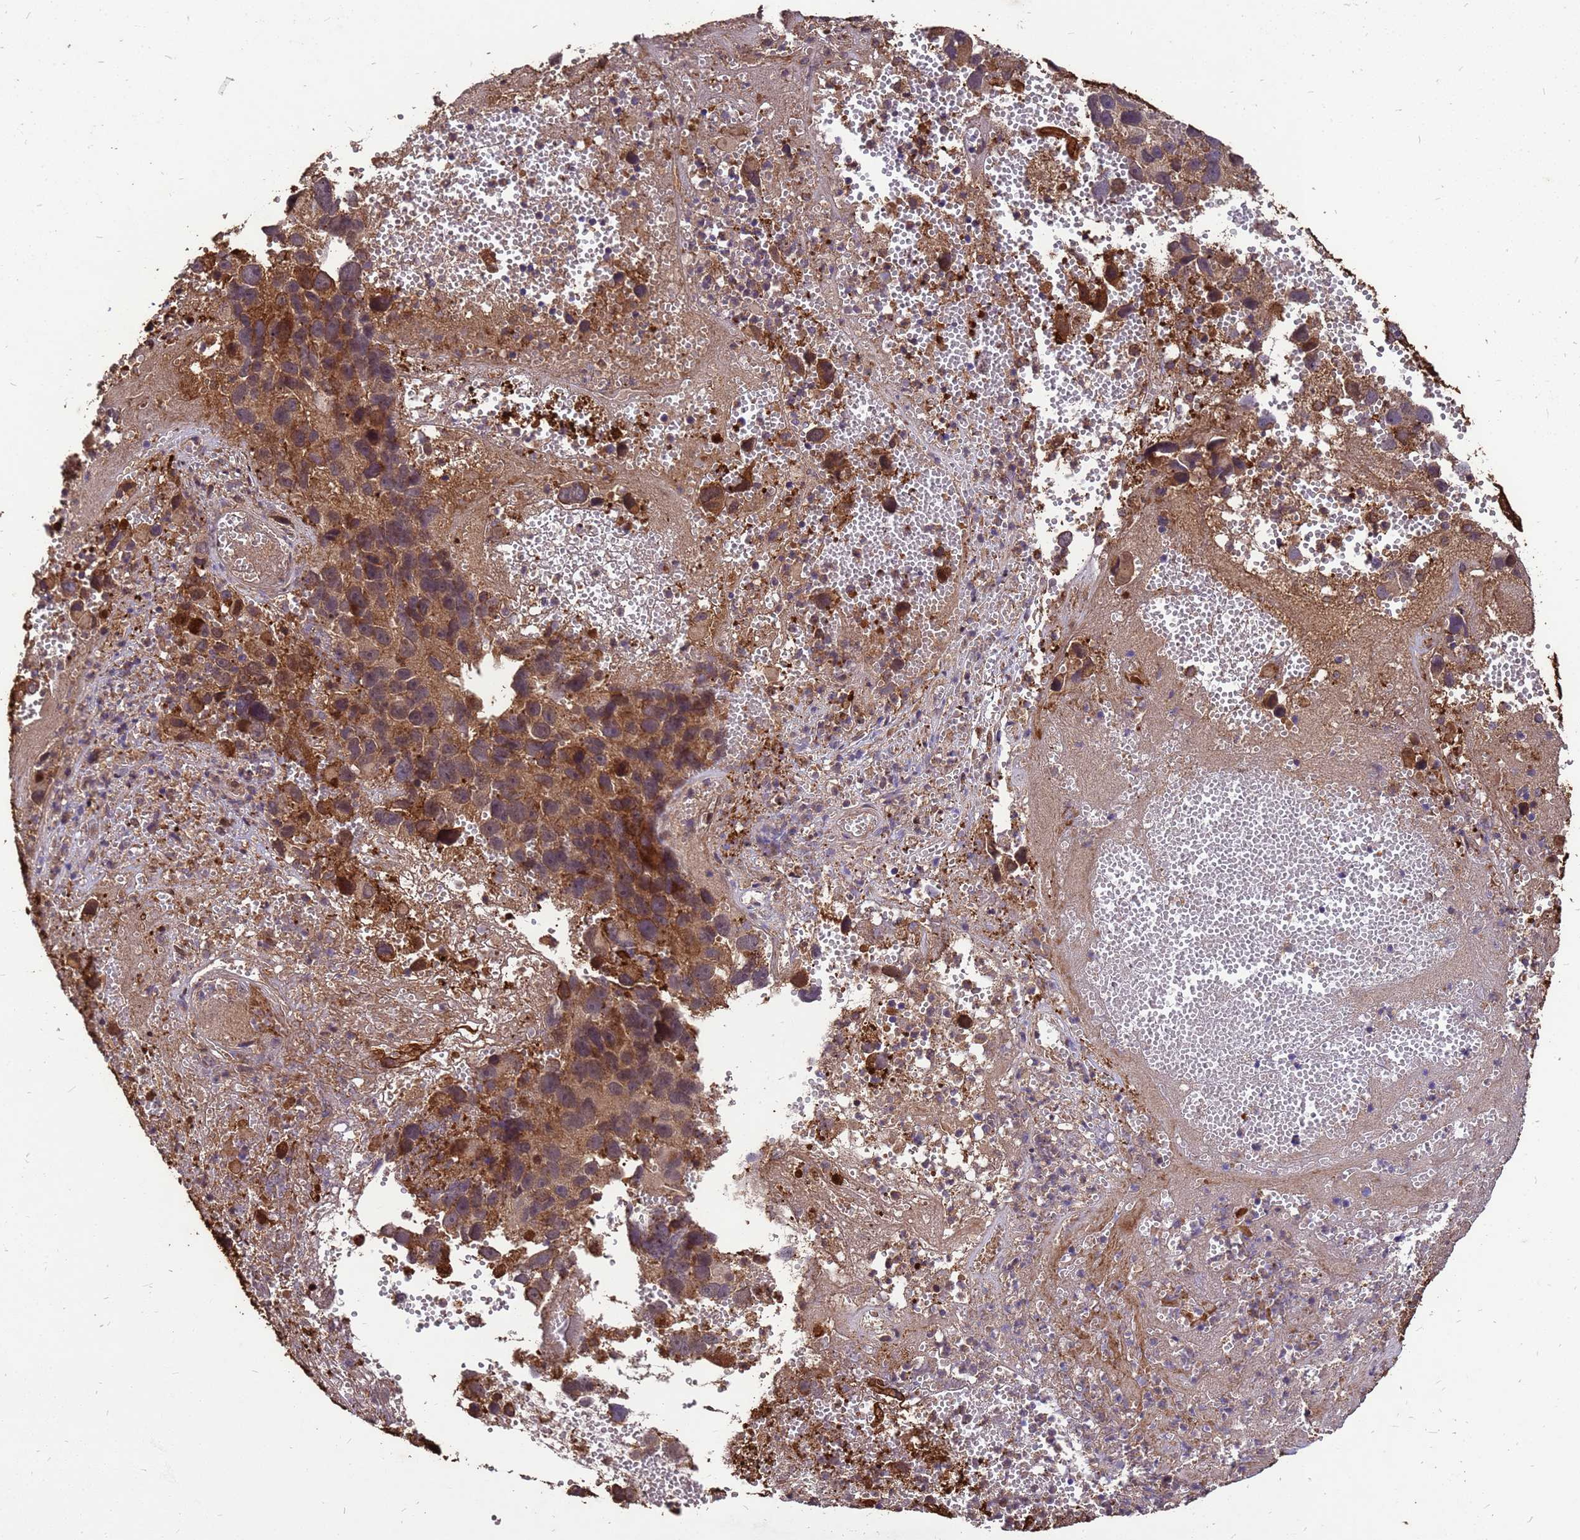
{"staining": {"intensity": "strong", "quantity": "25%-75%", "location": "cytoplasmic/membranous"}, "tissue": "melanoma", "cell_type": "Tumor cells", "image_type": "cancer", "snomed": [{"axis": "morphology", "description": "Malignant melanoma, NOS"}, {"axis": "topography", "description": "Skin"}], "caption": "The immunohistochemical stain labels strong cytoplasmic/membranous positivity in tumor cells of melanoma tissue. The staining was performed using DAB to visualize the protein expression in brown, while the nuclei were stained in blue with hematoxylin (Magnification: 20x).", "gene": "ZNF618", "patient": {"sex": "male", "age": 84}}